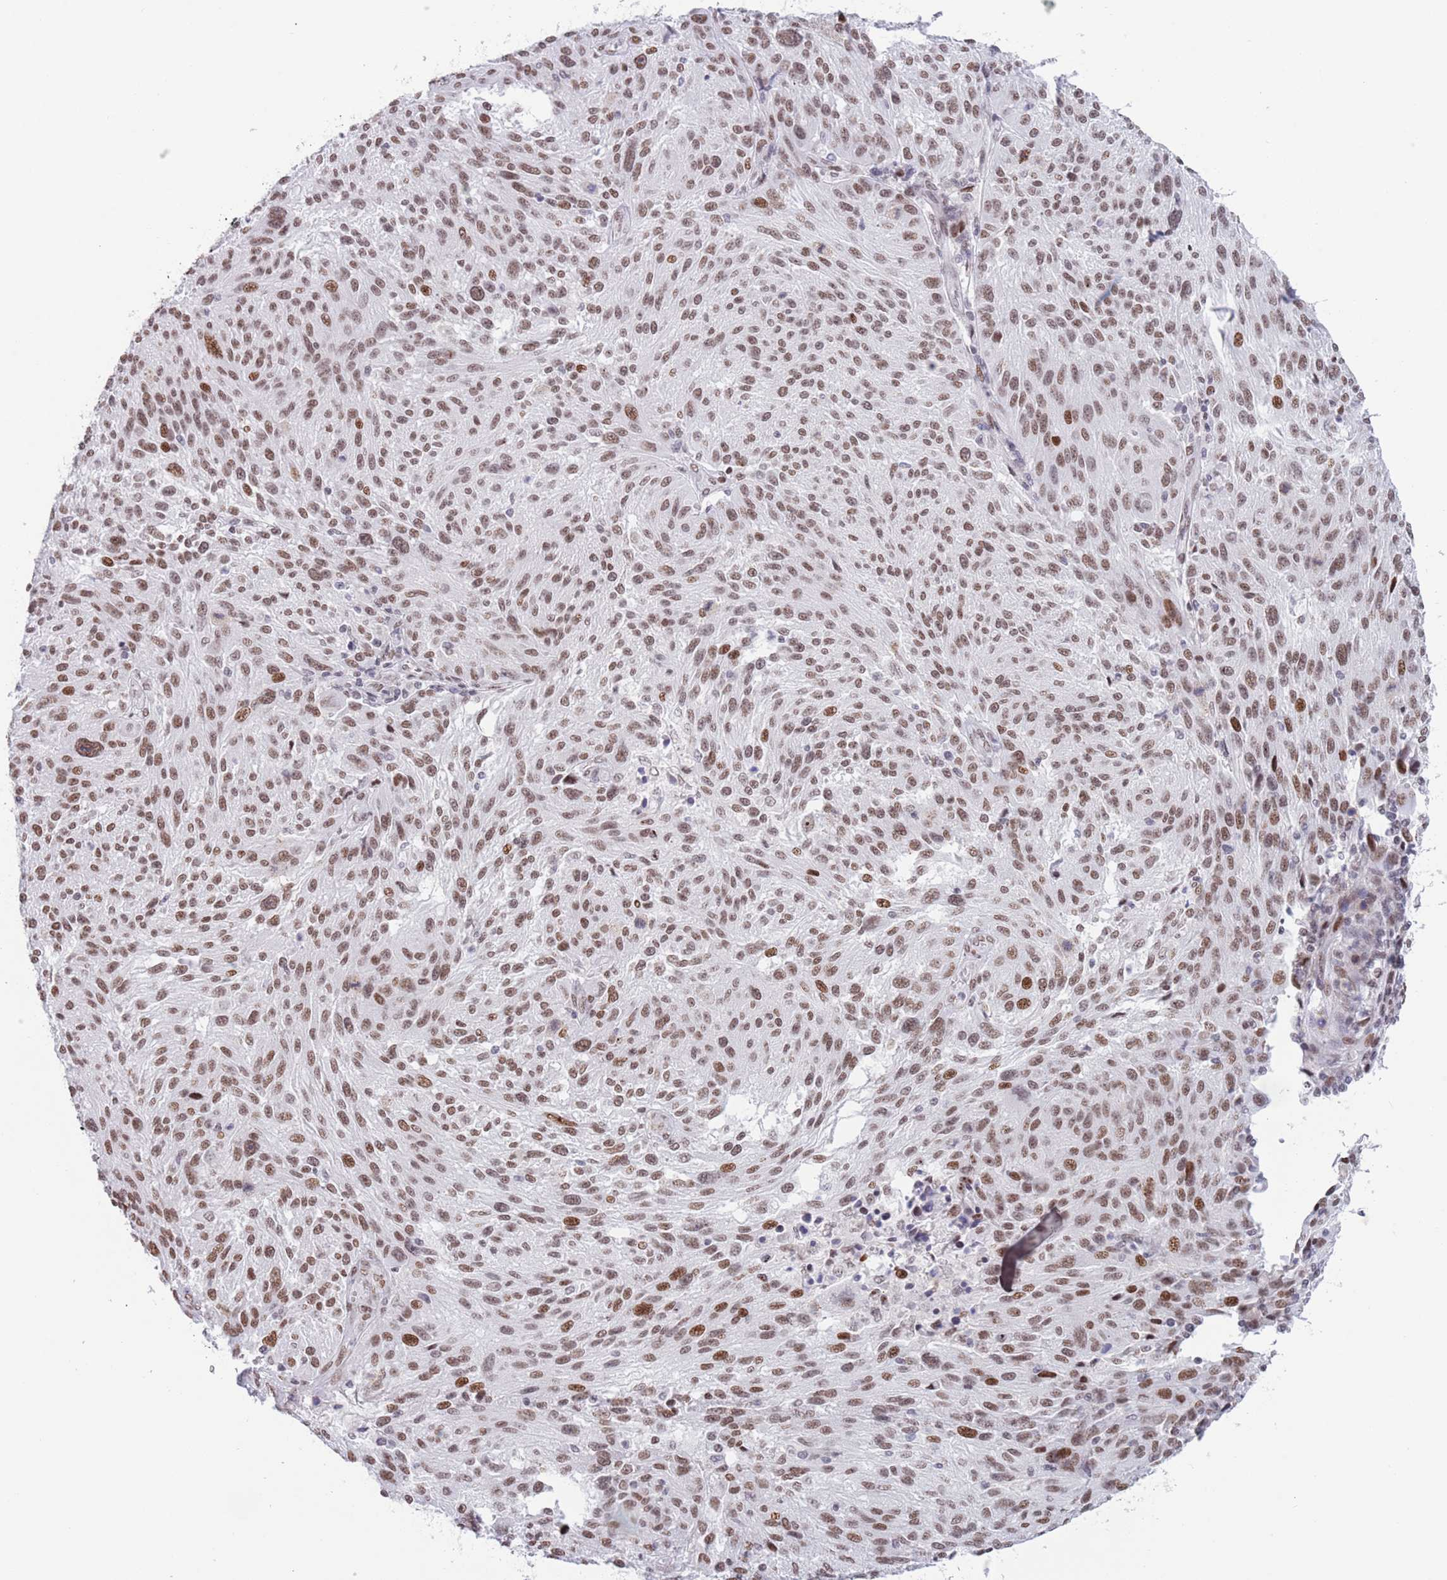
{"staining": {"intensity": "moderate", "quantity": ">75%", "location": "nuclear"}, "tissue": "melanoma", "cell_type": "Tumor cells", "image_type": "cancer", "snomed": [{"axis": "morphology", "description": "Malignant melanoma, NOS"}, {"axis": "topography", "description": "Skin"}], "caption": "Moderate nuclear expression for a protein is seen in about >75% of tumor cells of malignant melanoma using immunohistochemistry (IHC).", "gene": "ZNF382", "patient": {"sex": "male", "age": 53}}